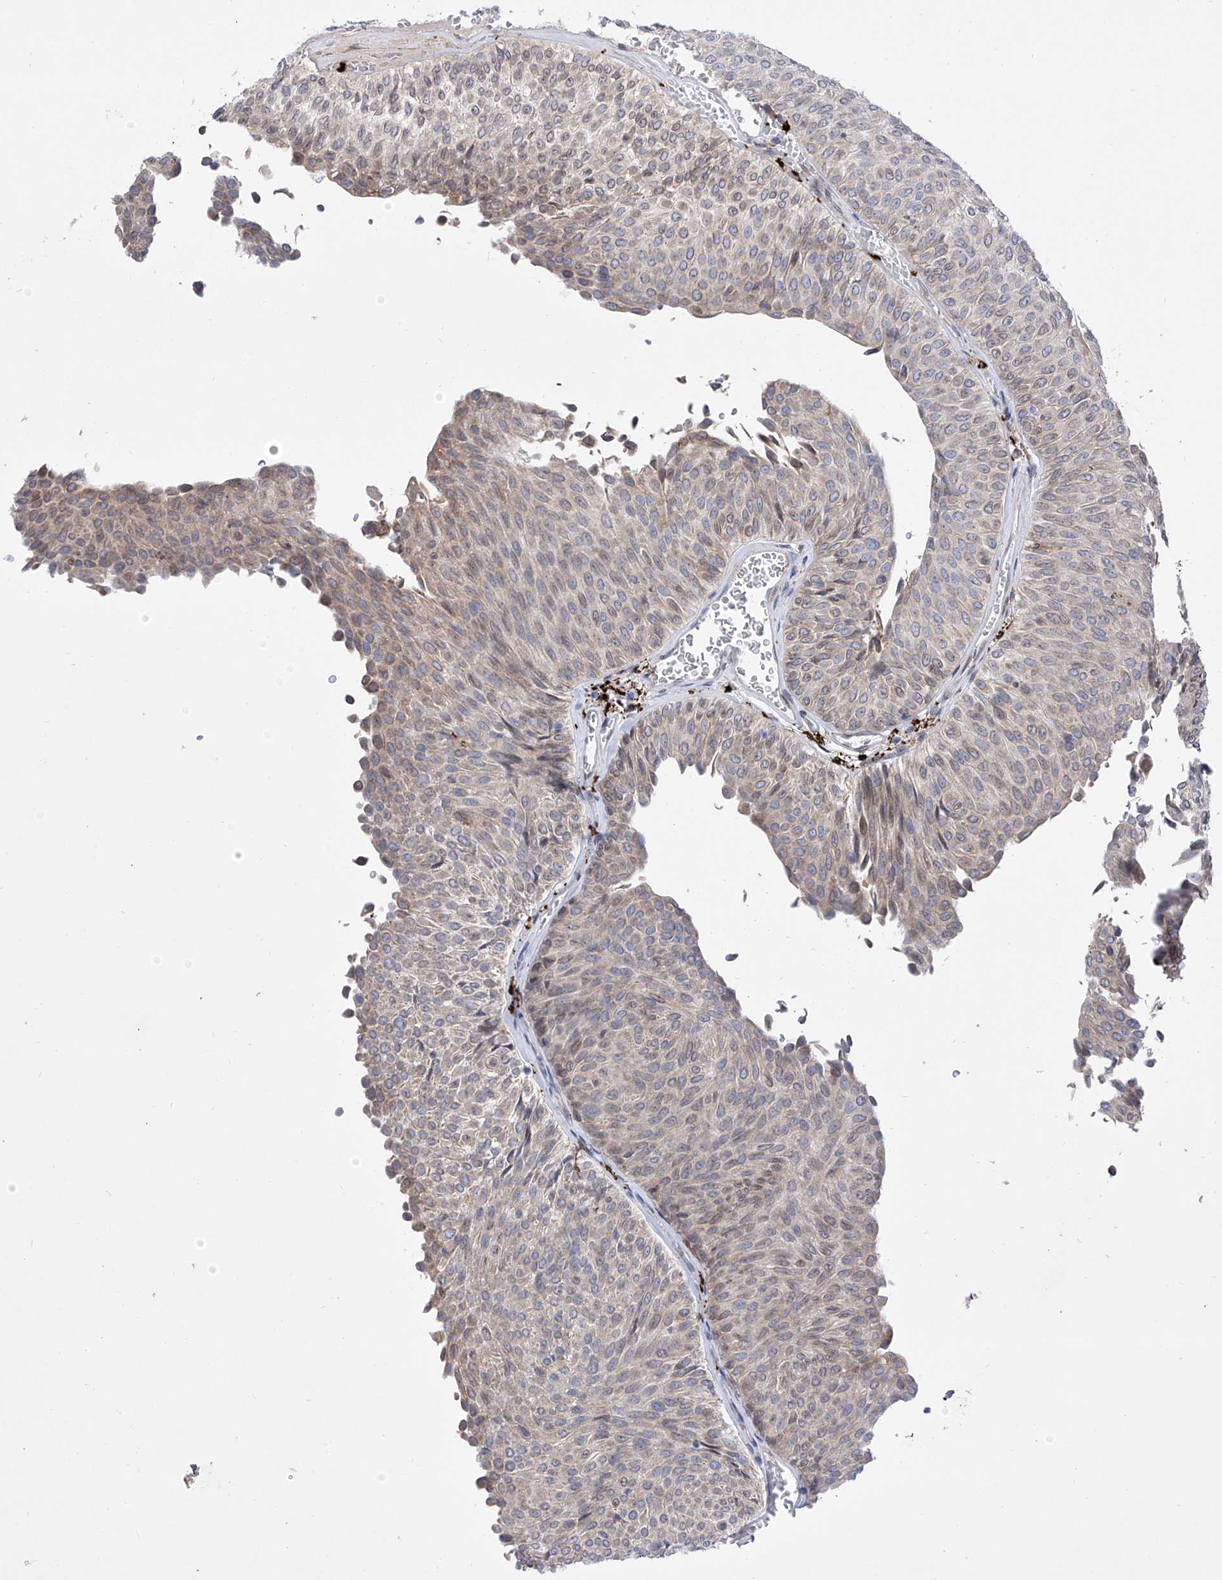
{"staining": {"intensity": "weak", "quantity": "25%-75%", "location": "cytoplasmic/membranous"}, "tissue": "urothelial cancer", "cell_type": "Tumor cells", "image_type": "cancer", "snomed": [{"axis": "morphology", "description": "Urothelial carcinoma, Low grade"}, {"axis": "topography", "description": "Urinary bladder"}], "caption": "This image exhibits urothelial cancer stained with IHC to label a protein in brown. The cytoplasmic/membranous of tumor cells show weak positivity for the protein. Nuclei are counter-stained blue.", "gene": "LCLAT1", "patient": {"sex": "male", "age": 78}}